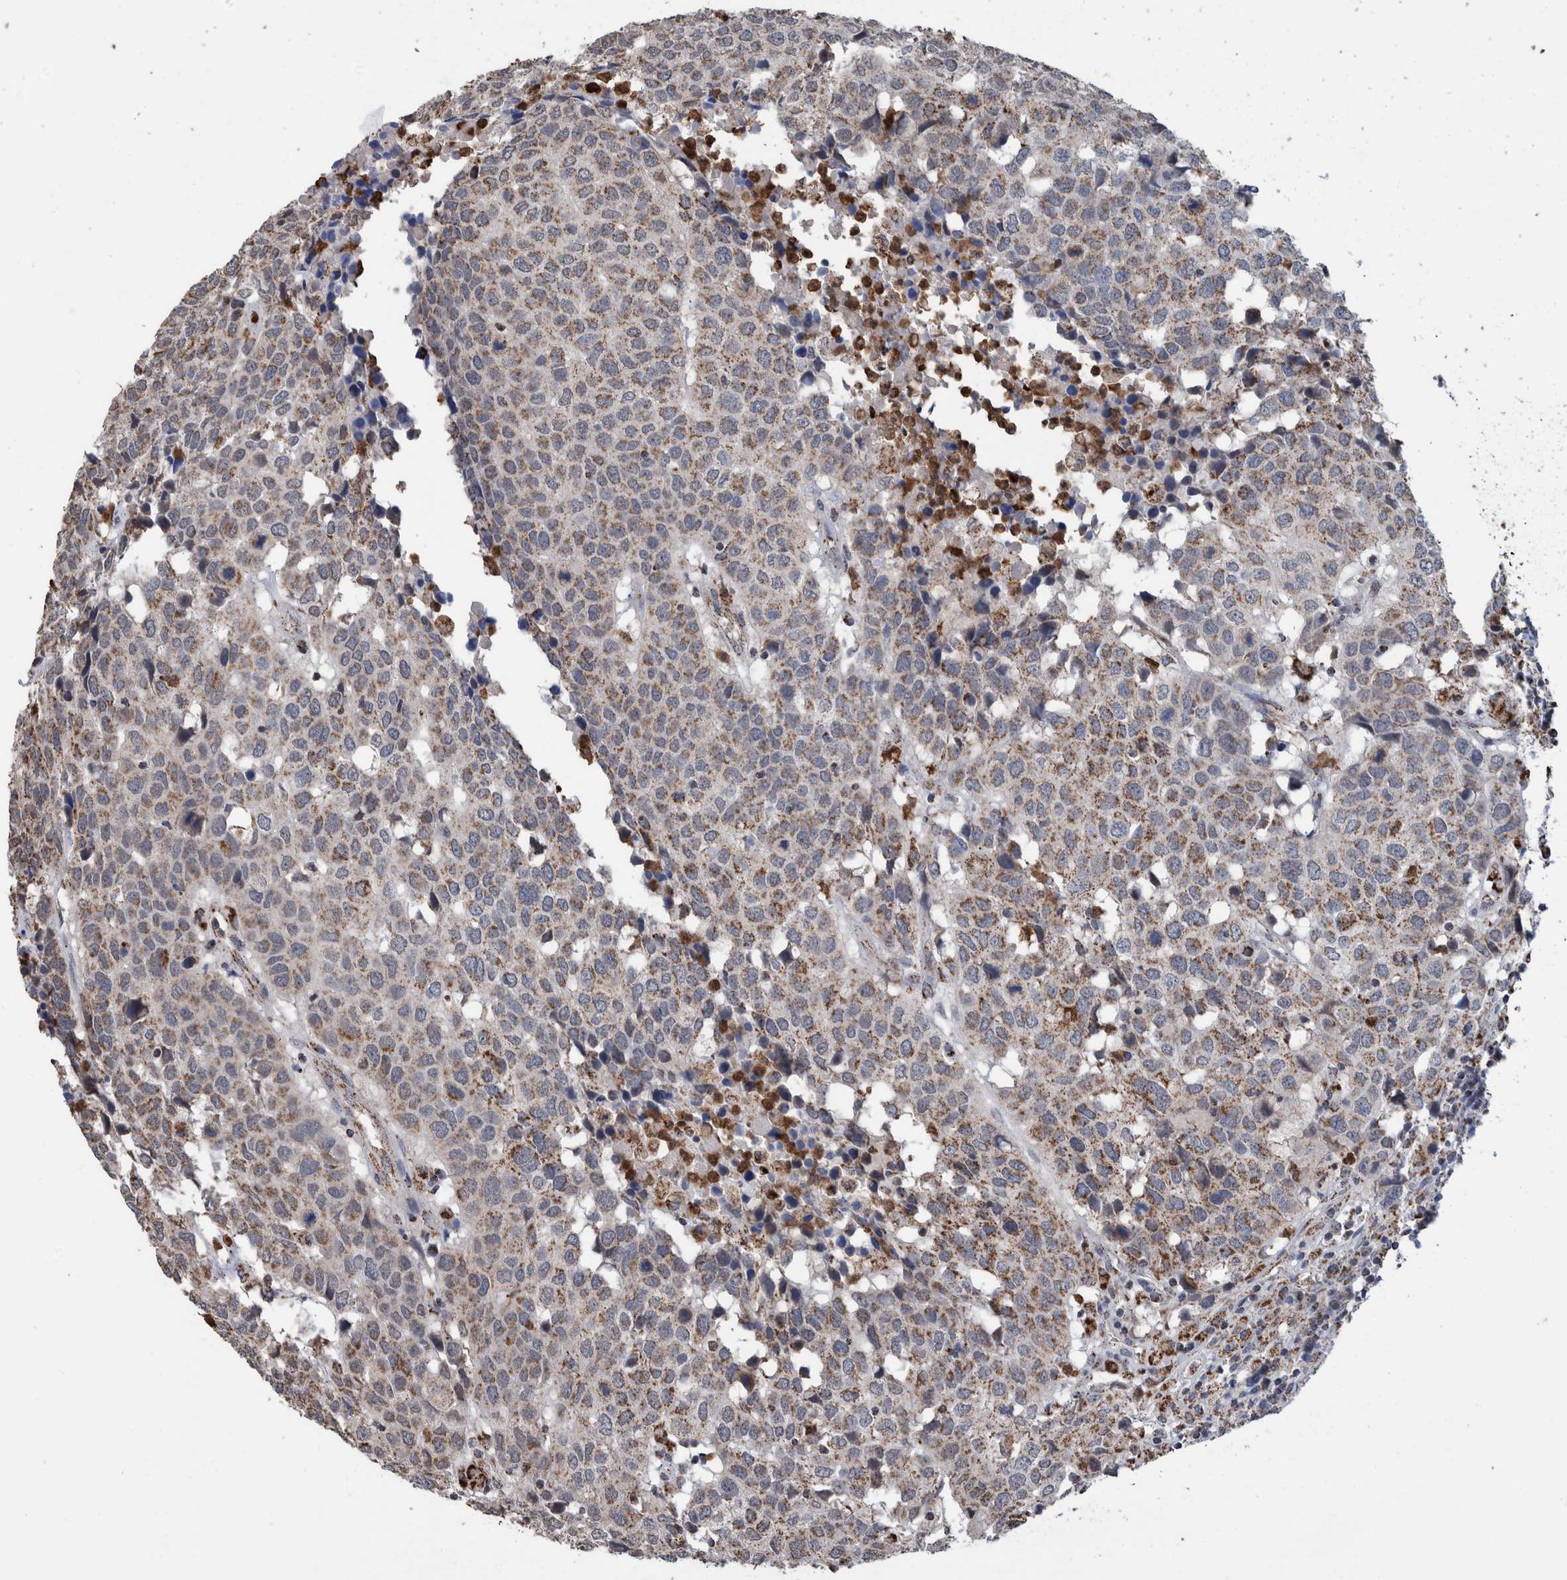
{"staining": {"intensity": "weak", "quantity": ">75%", "location": "cytoplasmic/membranous"}, "tissue": "head and neck cancer", "cell_type": "Tumor cells", "image_type": "cancer", "snomed": [{"axis": "morphology", "description": "Squamous cell carcinoma, NOS"}, {"axis": "topography", "description": "Head-Neck"}], "caption": "Immunohistochemical staining of human head and neck squamous cell carcinoma demonstrates weak cytoplasmic/membranous protein positivity in about >75% of tumor cells. The staining is performed using DAB brown chromogen to label protein expression. The nuclei are counter-stained blue using hematoxylin.", "gene": "DECR1", "patient": {"sex": "male", "age": 66}}